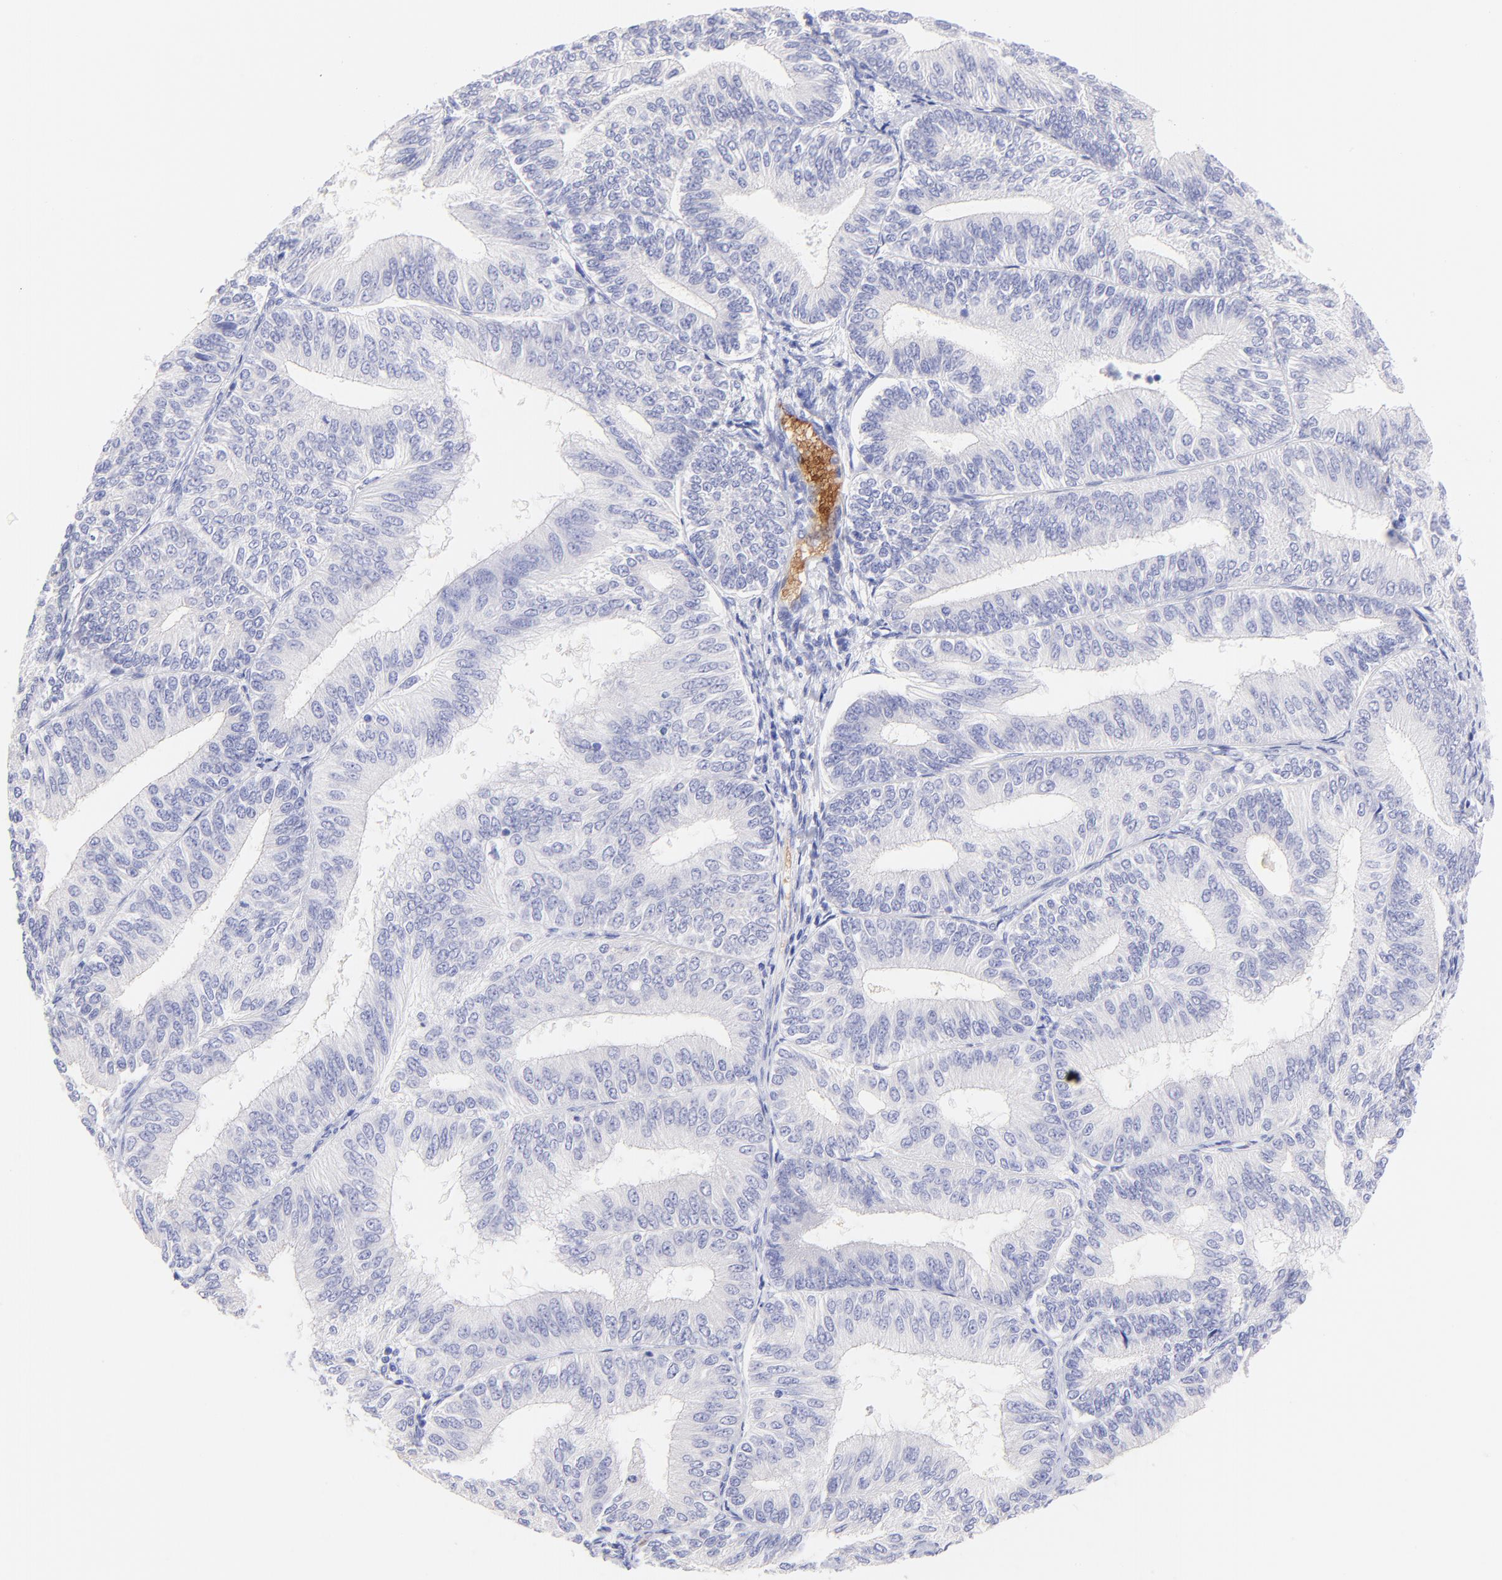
{"staining": {"intensity": "negative", "quantity": "none", "location": "none"}, "tissue": "endometrial cancer", "cell_type": "Tumor cells", "image_type": "cancer", "snomed": [{"axis": "morphology", "description": "Adenocarcinoma, NOS"}, {"axis": "topography", "description": "Endometrium"}], "caption": "Tumor cells show no significant expression in endometrial adenocarcinoma. (Stains: DAB IHC with hematoxylin counter stain, Microscopy: brightfield microscopy at high magnification).", "gene": "FRMPD3", "patient": {"sex": "female", "age": 55}}